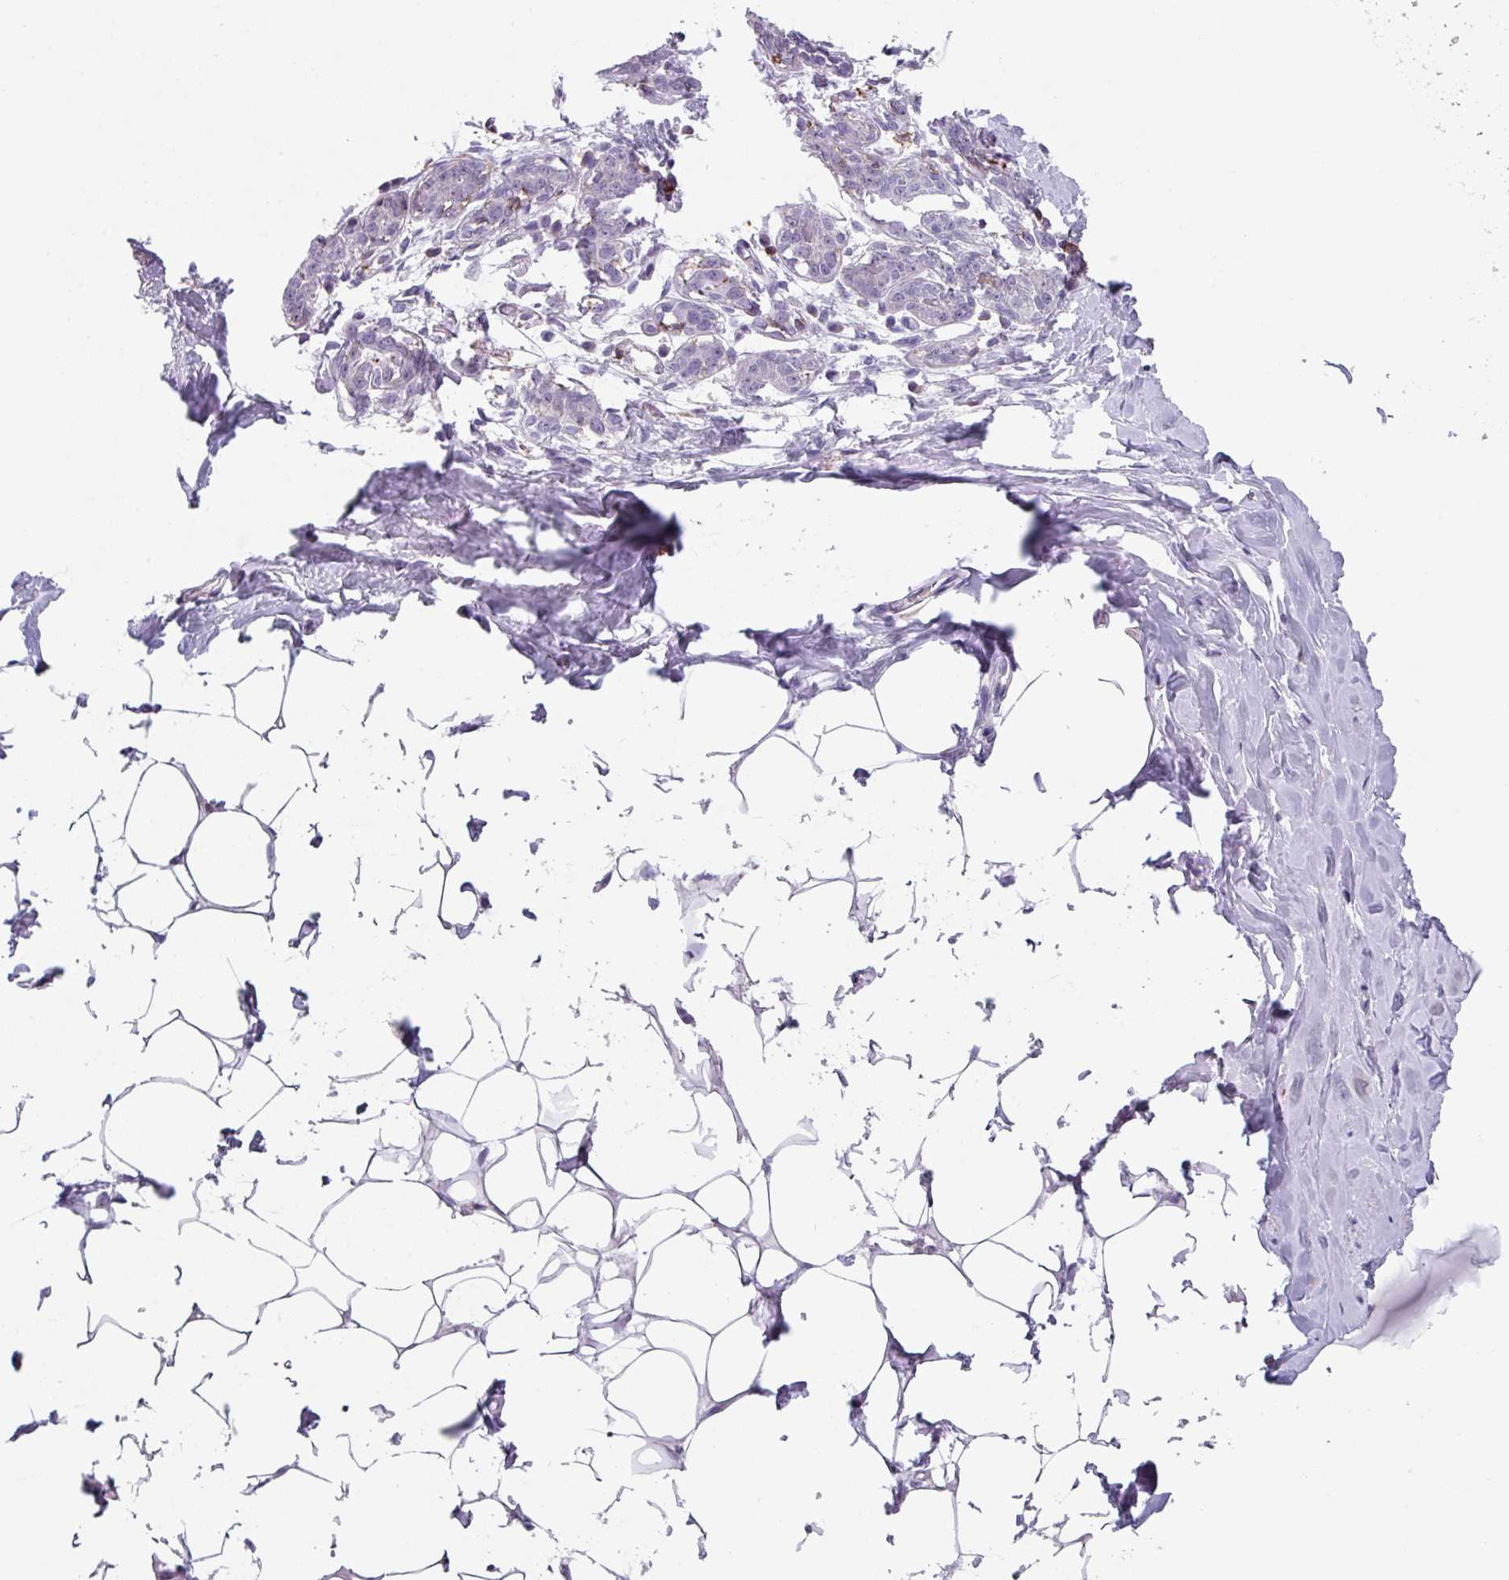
{"staining": {"intensity": "negative", "quantity": "none", "location": "none"}, "tissue": "breast", "cell_type": "Adipocytes", "image_type": "normal", "snomed": [{"axis": "morphology", "description": "Normal tissue, NOS"}, {"axis": "topography", "description": "Breast"}], "caption": "Protein analysis of unremarkable breast shows no significant positivity in adipocytes. (Stains: DAB immunohistochemistry with hematoxylin counter stain, Microscopy: brightfield microscopy at high magnification).", "gene": "EXOSC5", "patient": {"sex": "female", "age": 27}}